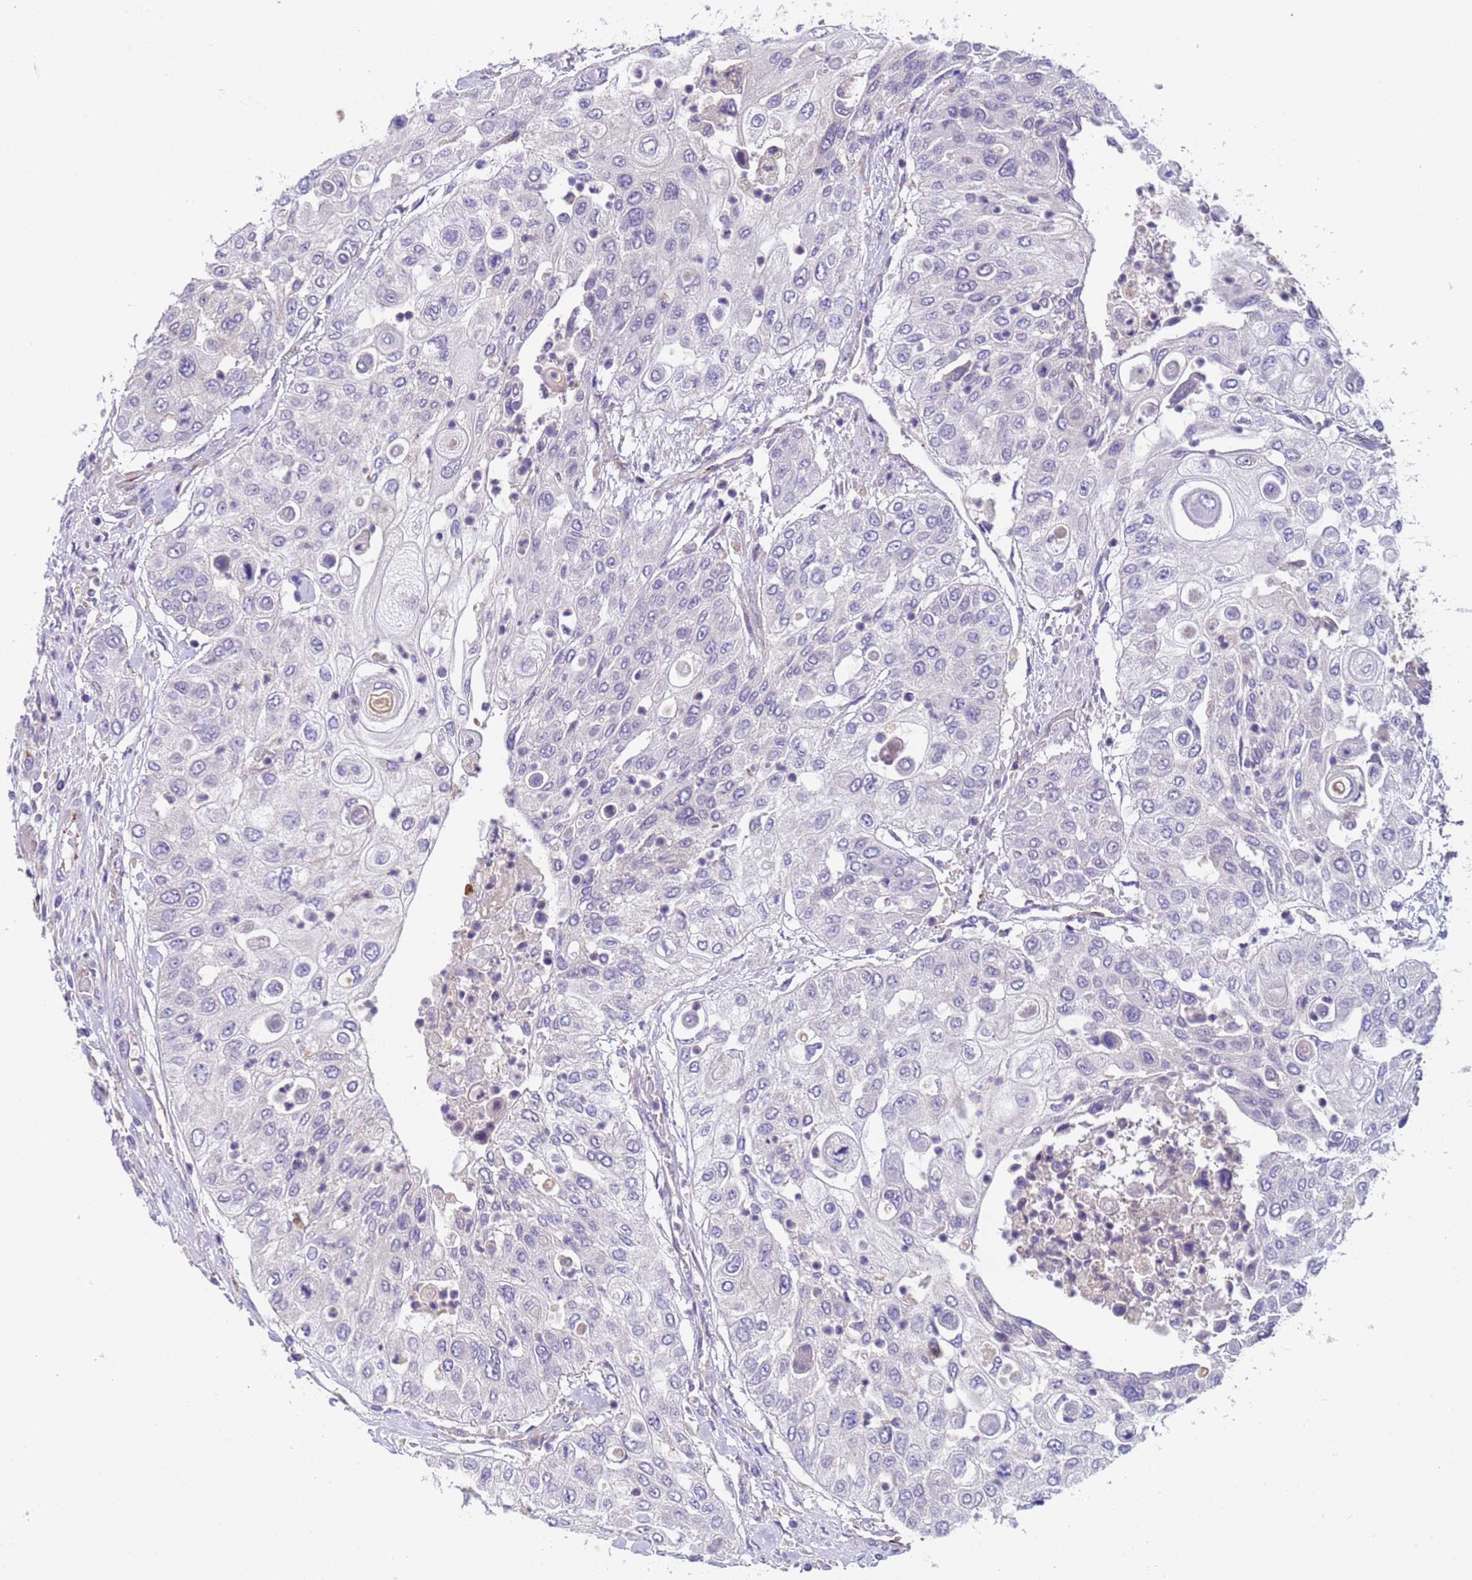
{"staining": {"intensity": "negative", "quantity": "none", "location": "none"}, "tissue": "urothelial cancer", "cell_type": "Tumor cells", "image_type": "cancer", "snomed": [{"axis": "morphology", "description": "Urothelial carcinoma, High grade"}, {"axis": "topography", "description": "Urinary bladder"}], "caption": "IHC of urothelial cancer reveals no staining in tumor cells. Brightfield microscopy of immunohistochemistry (IHC) stained with DAB (brown) and hematoxylin (blue), captured at high magnification.", "gene": "ZNF248", "patient": {"sex": "female", "age": 79}}